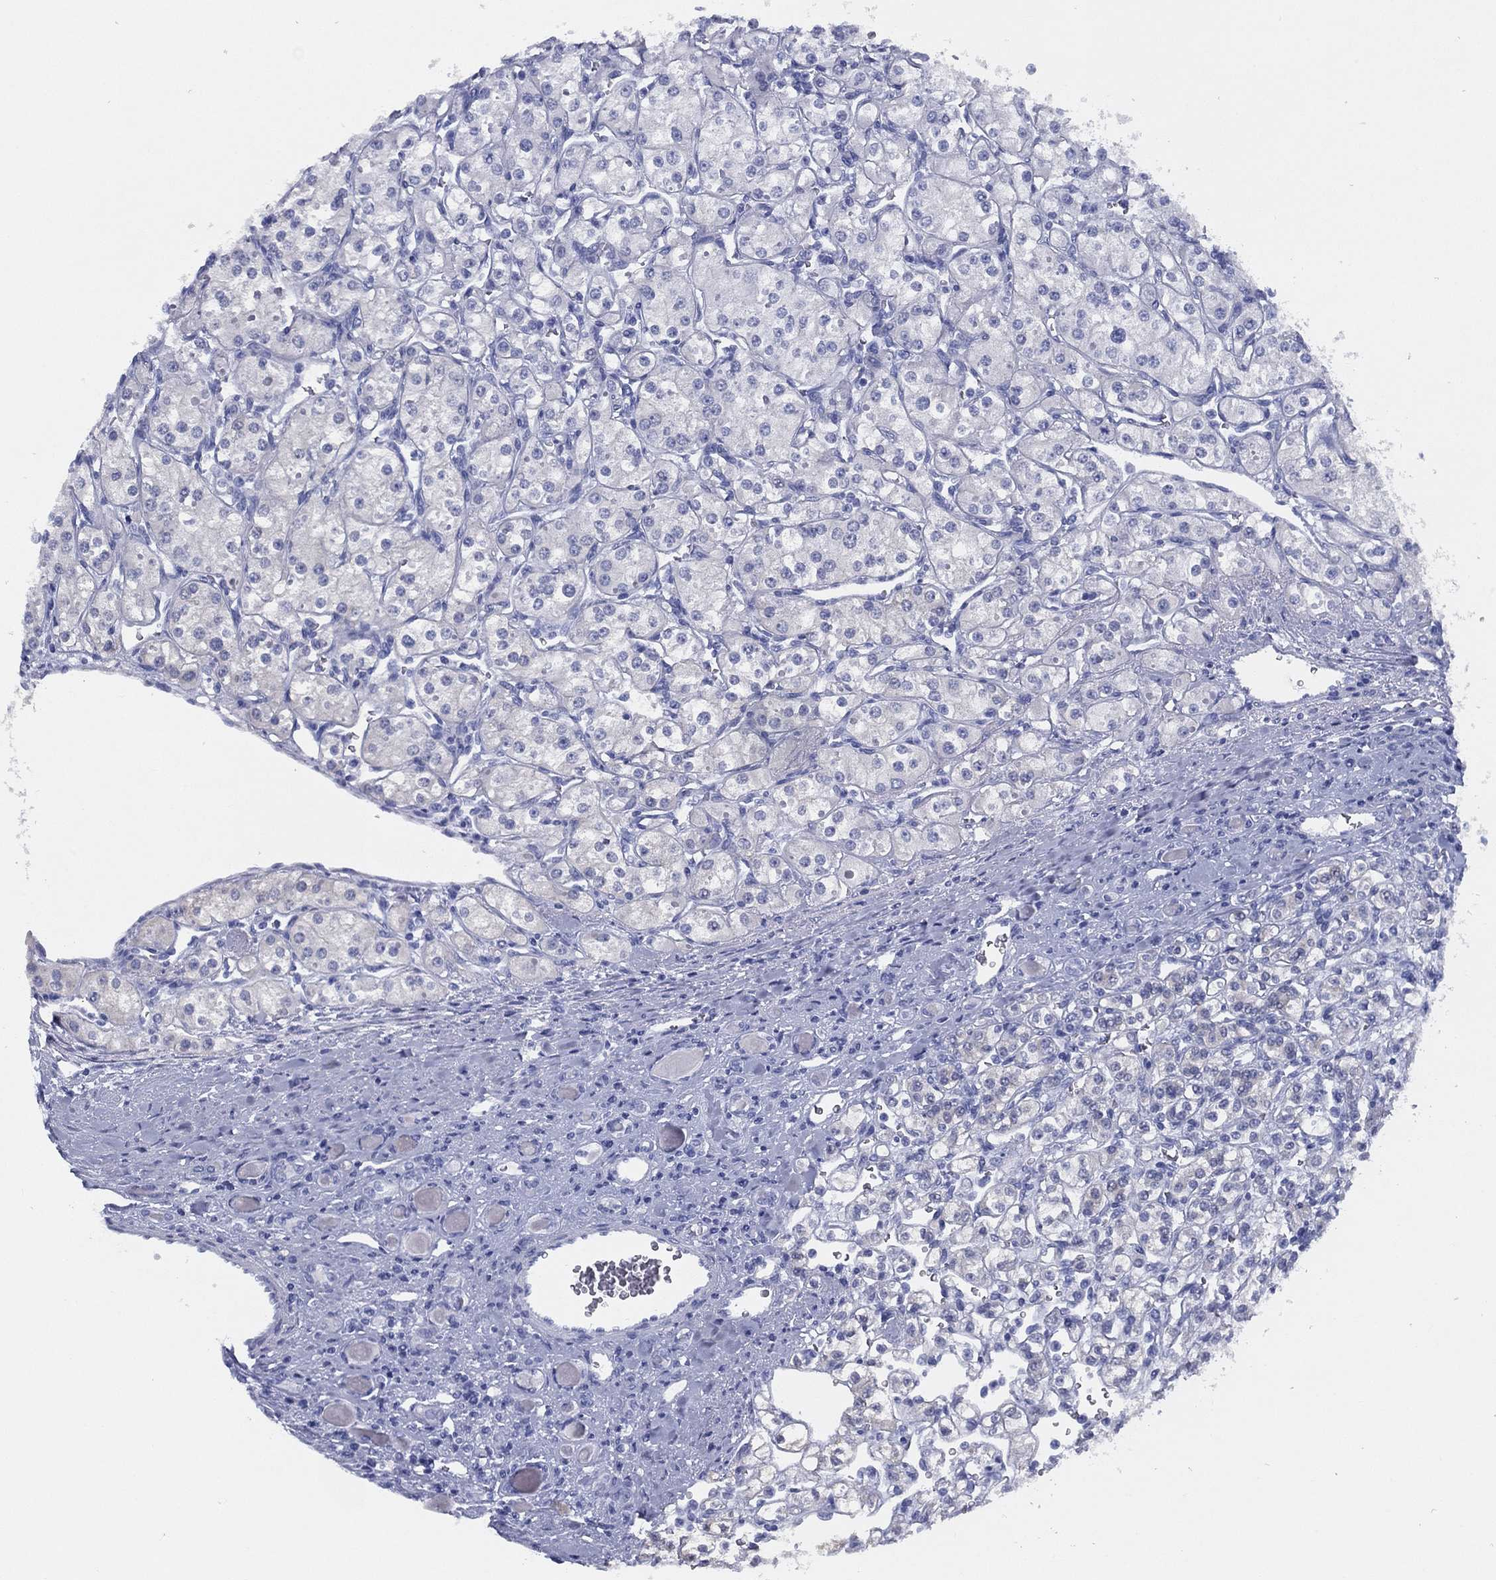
{"staining": {"intensity": "negative", "quantity": "none", "location": "none"}, "tissue": "renal cancer", "cell_type": "Tumor cells", "image_type": "cancer", "snomed": [{"axis": "morphology", "description": "Adenocarcinoma, NOS"}, {"axis": "topography", "description": "Kidney"}], "caption": "The histopathology image shows no significant positivity in tumor cells of adenocarcinoma (renal).", "gene": "TMEM252", "patient": {"sex": "male", "age": 77}}